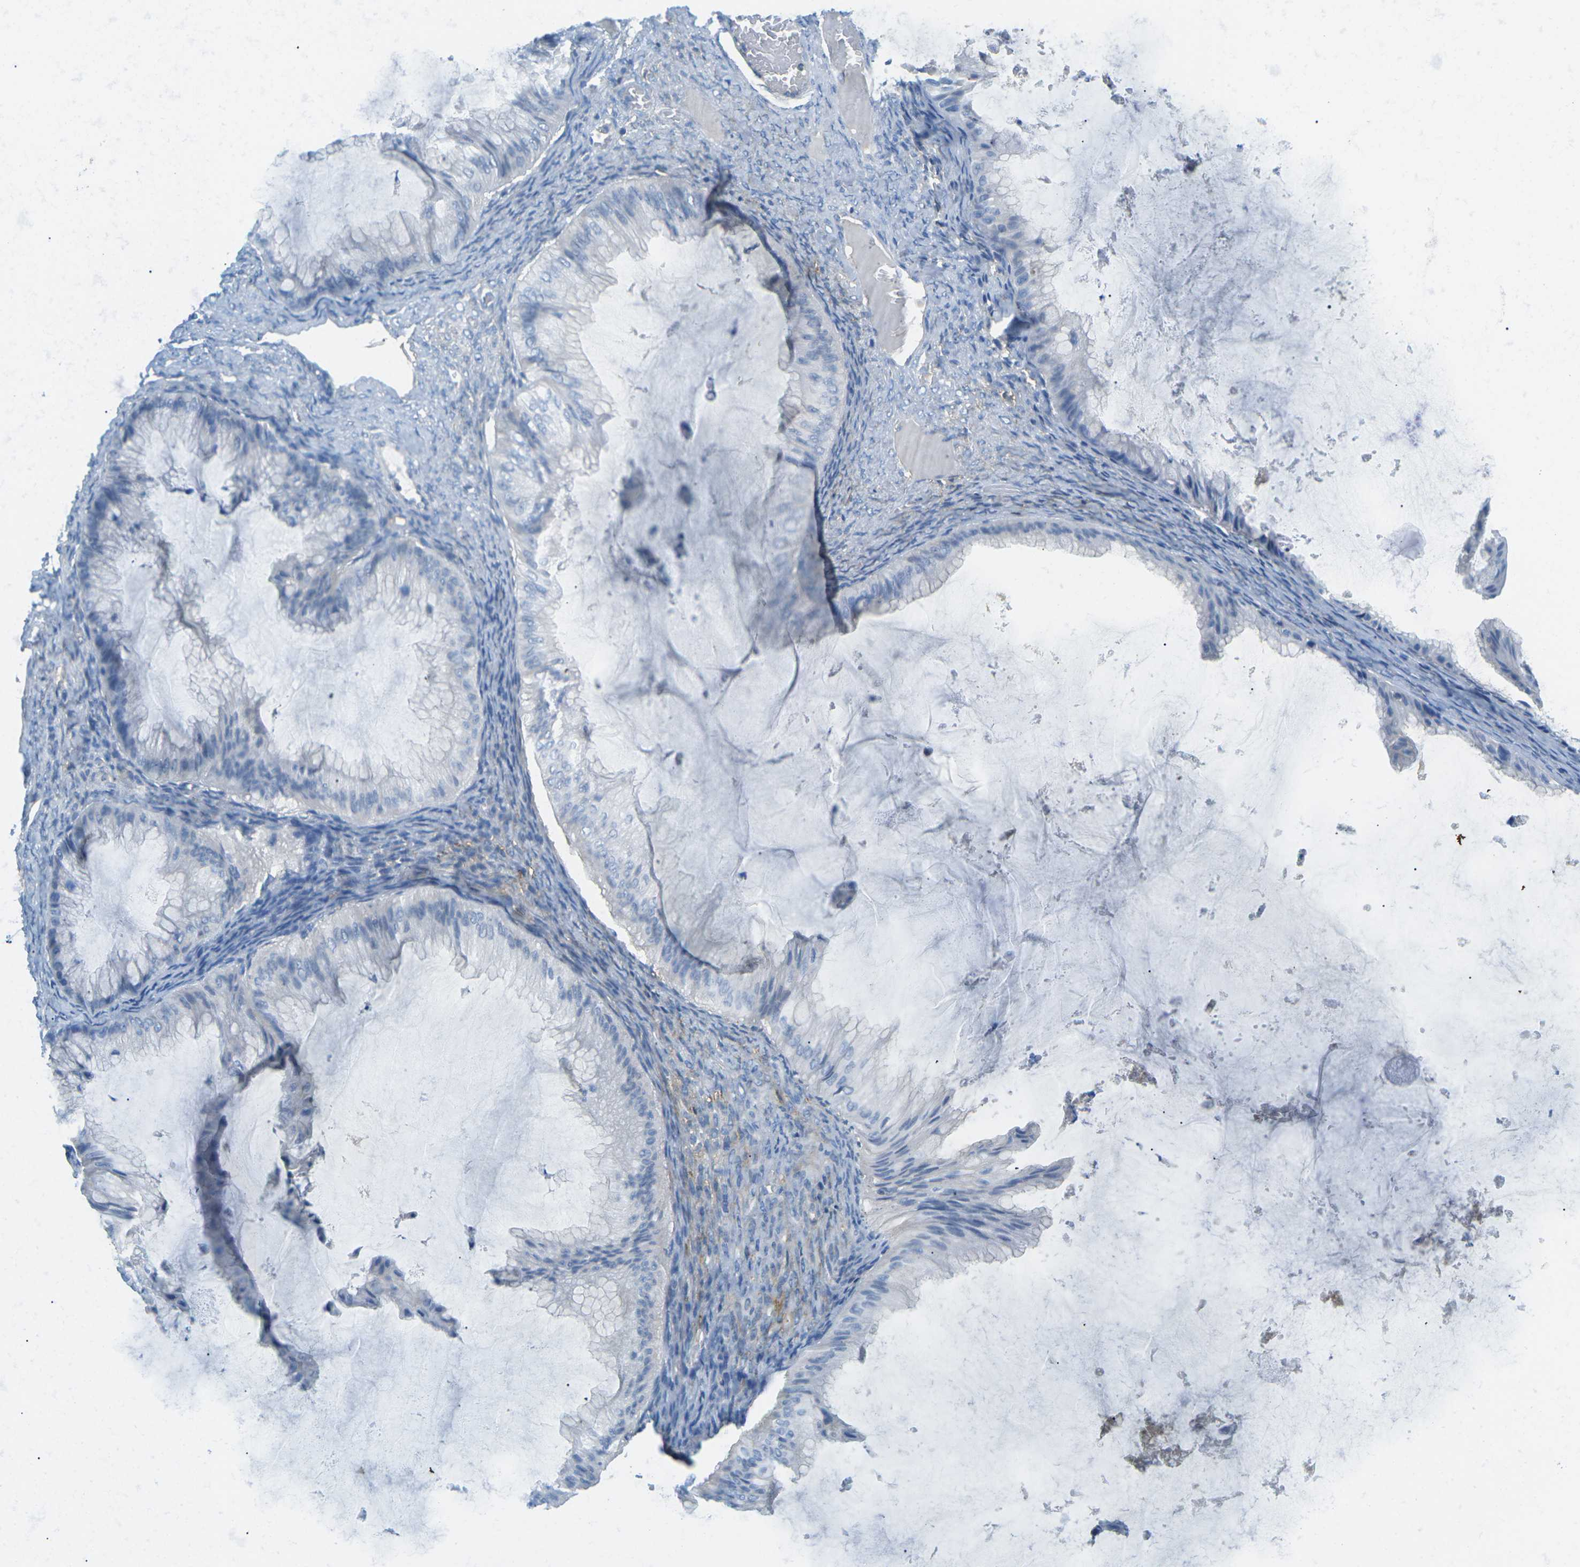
{"staining": {"intensity": "negative", "quantity": "none", "location": "none"}, "tissue": "ovarian cancer", "cell_type": "Tumor cells", "image_type": "cancer", "snomed": [{"axis": "morphology", "description": "Cystadenocarcinoma, mucinous, NOS"}, {"axis": "topography", "description": "Ovary"}], "caption": "Tumor cells show no significant expression in ovarian cancer (mucinous cystadenocarcinoma).", "gene": "CD47", "patient": {"sex": "female", "age": 61}}